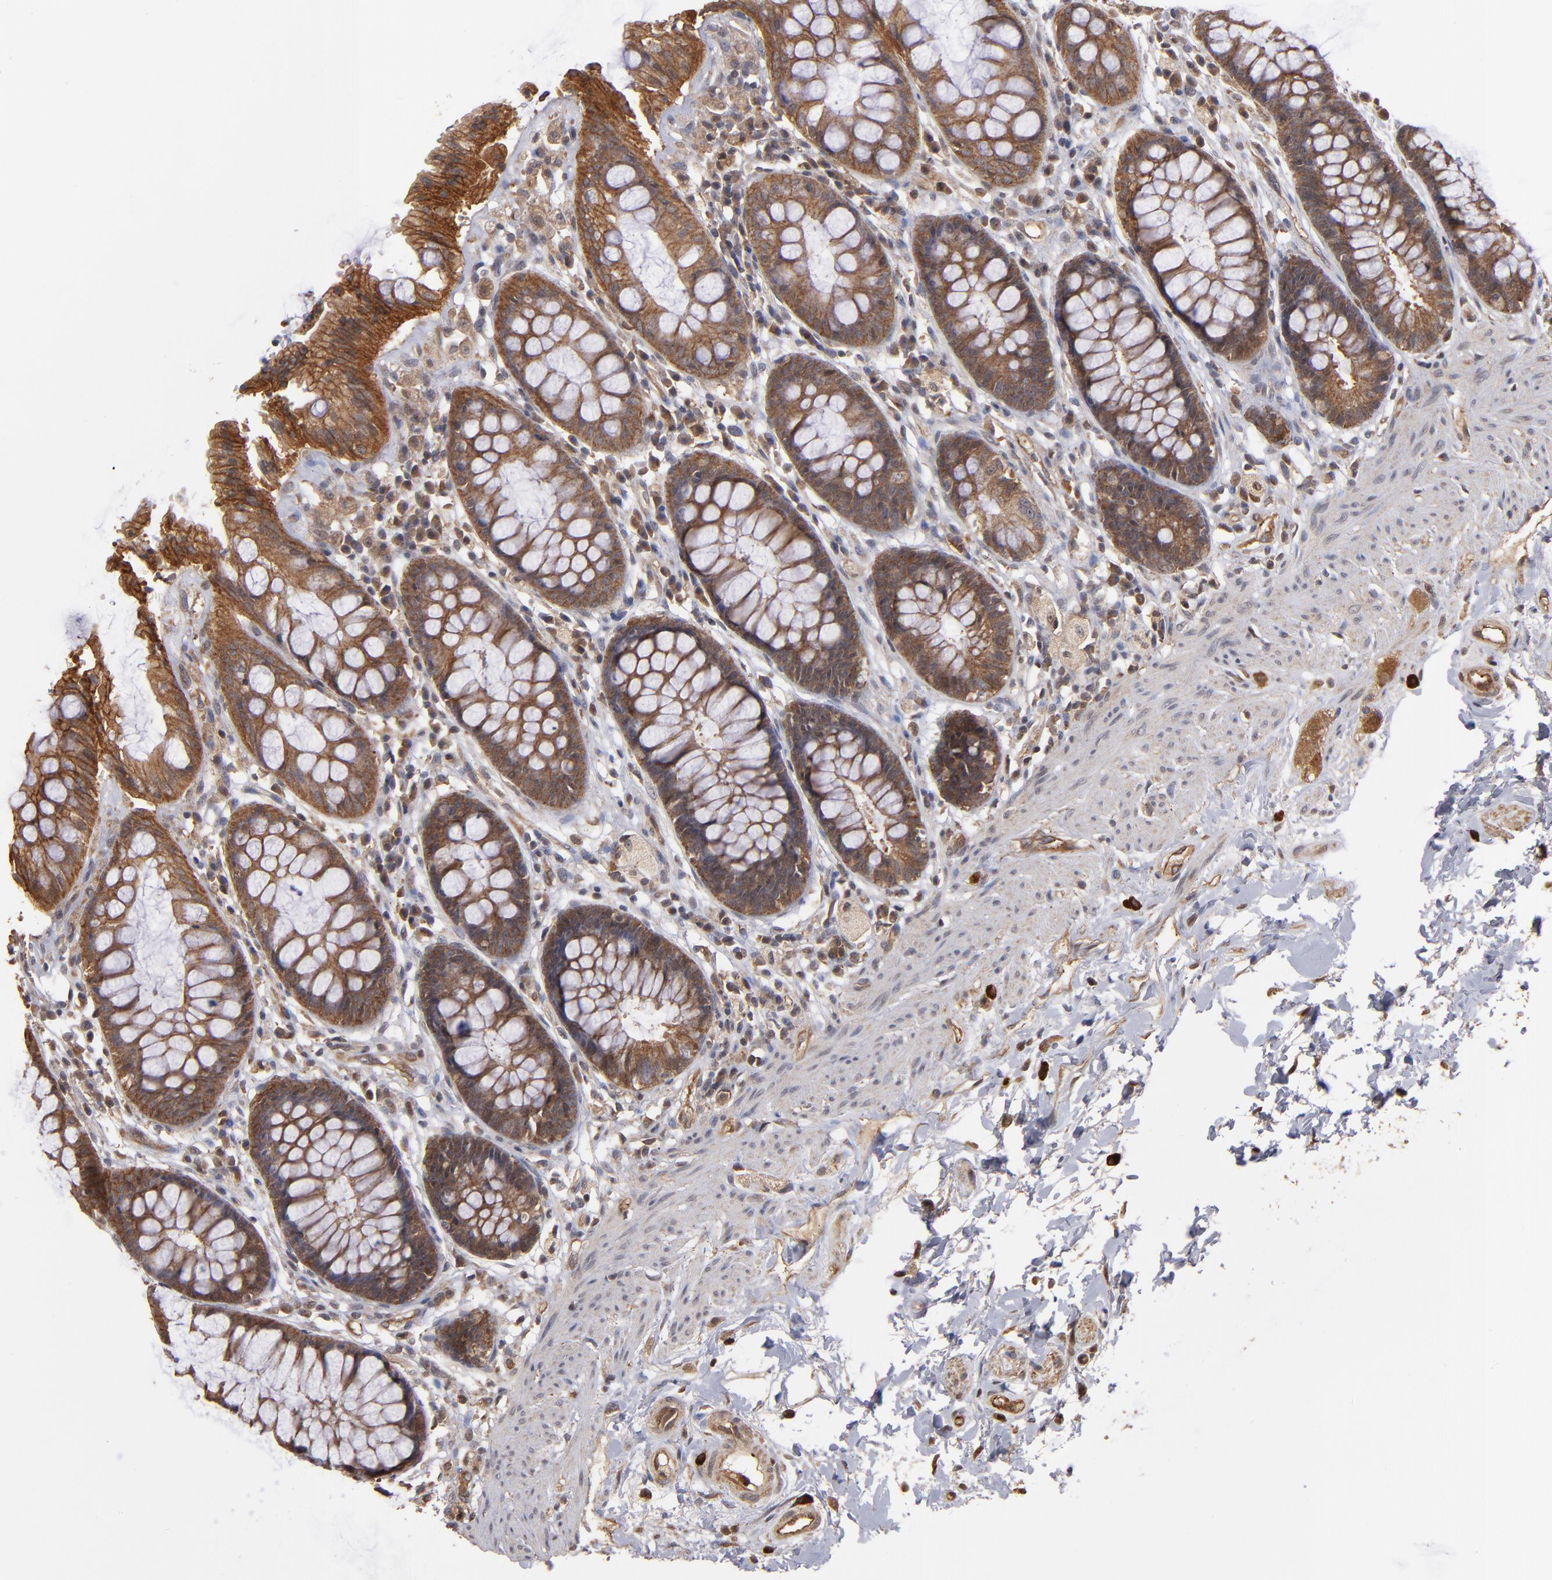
{"staining": {"intensity": "strong", "quantity": ">75%", "location": "cytoplasmic/membranous"}, "tissue": "rectum", "cell_type": "Glandular cells", "image_type": "normal", "snomed": [{"axis": "morphology", "description": "Normal tissue, NOS"}, {"axis": "topography", "description": "Rectum"}], "caption": "Immunohistochemistry staining of unremarkable rectum, which displays high levels of strong cytoplasmic/membranous expression in approximately >75% of glandular cells indicating strong cytoplasmic/membranous protein staining. The staining was performed using DAB (3,3'-diaminobenzidine) (brown) for protein detection and nuclei were counterstained in hematoxylin (blue).", "gene": "BDKRB1", "patient": {"sex": "female", "age": 46}}